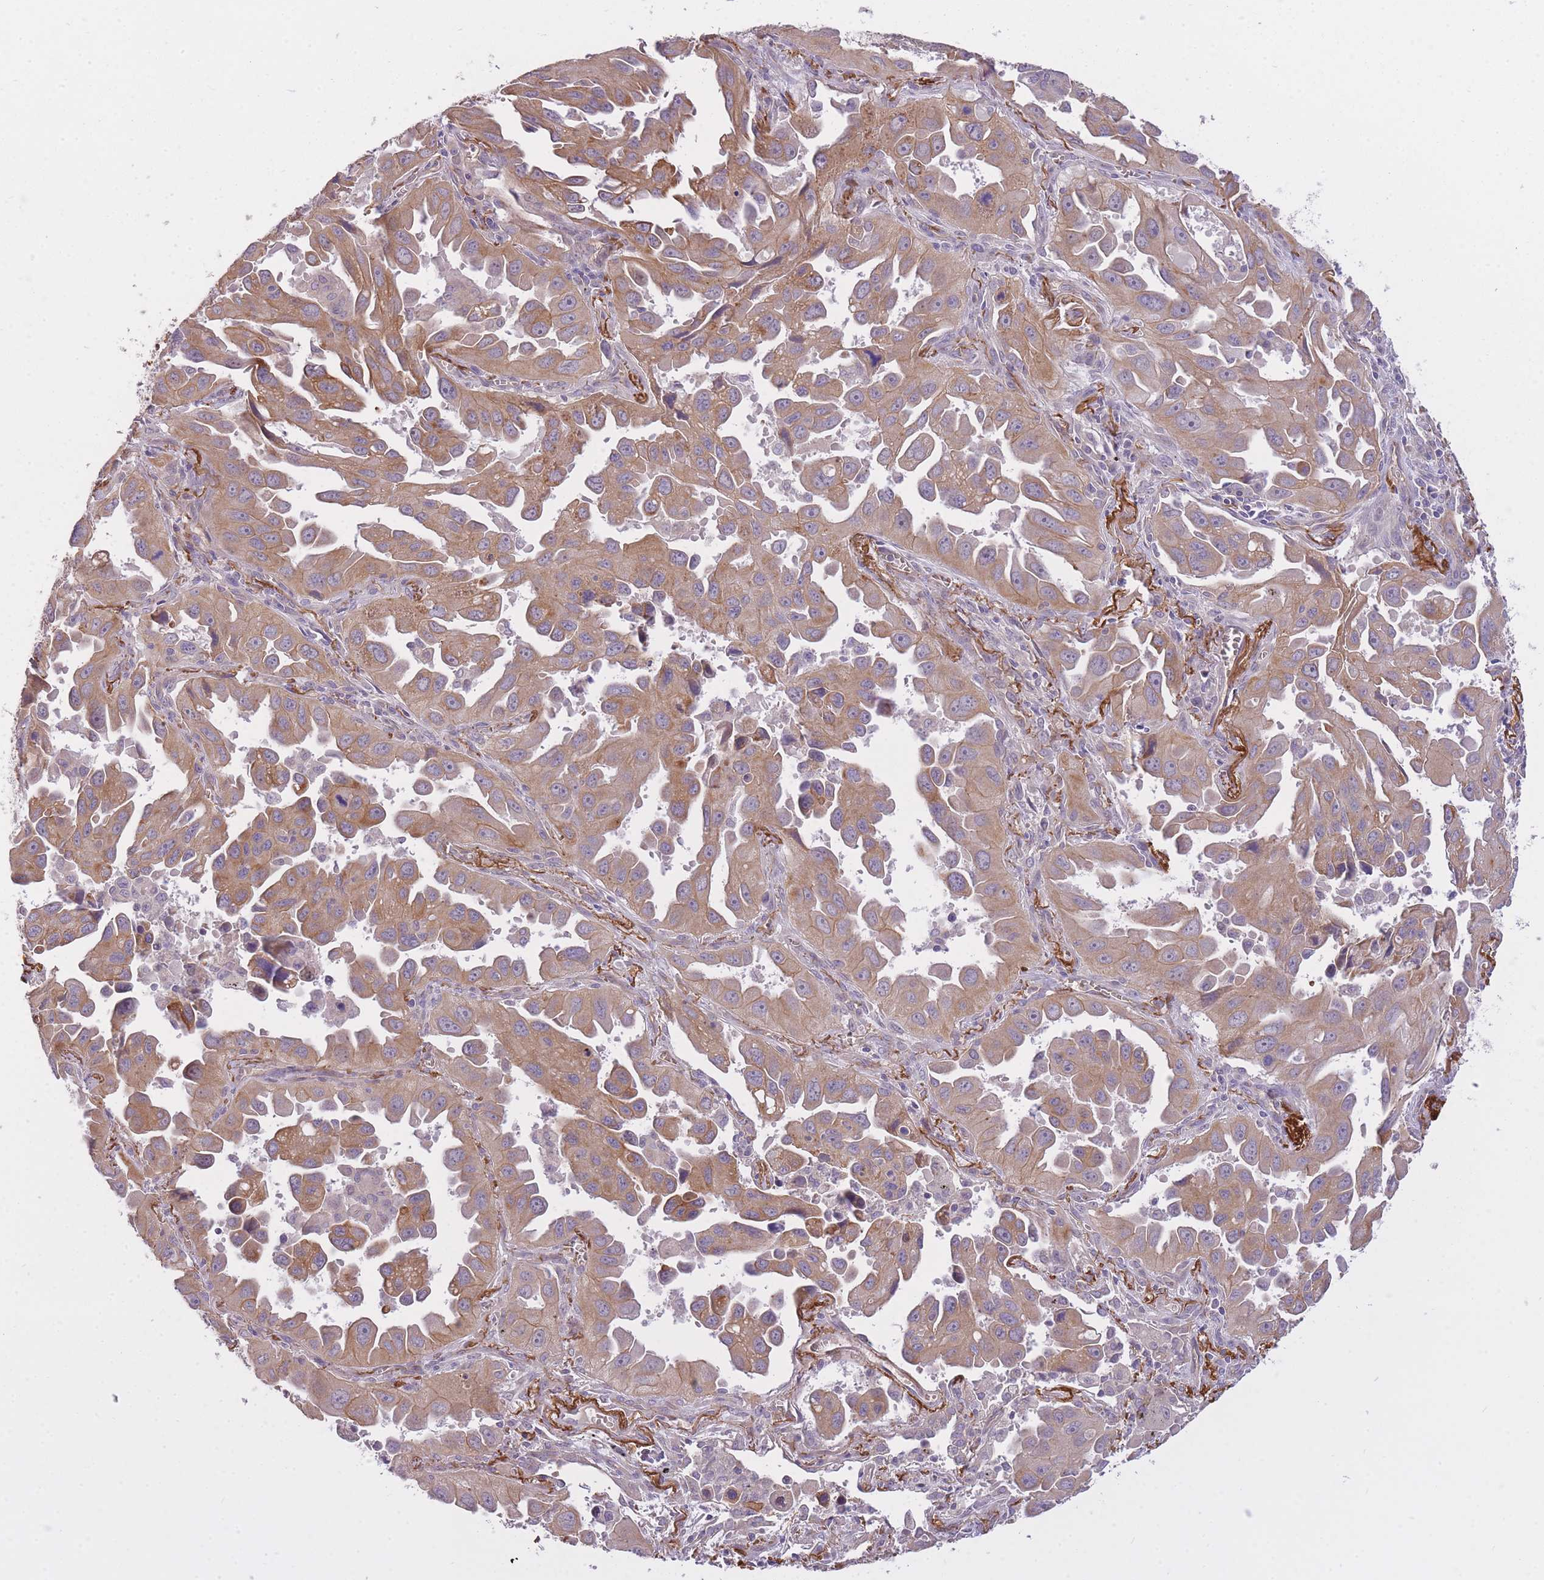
{"staining": {"intensity": "moderate", "quantity": "25%-75%", "location": "cytoplasmic/membranous"}, "tissue": "lung cancer", "cell_type": "Tumor cells", "image_type": "cancer", "snomed": [{"axis": "morphology", "description": "Adenocarcinoma, NOS"}, {"axis": "topography", "description": "Lung"}], "caption": "About 25%-75% of tumor cells in human lung cancer demonstrate moderate cytoplasmic/membranous protein staining as visualized by brown immunohistochemical staining.", "gene": "REV1", "patient": {"sex": "male", "age": 66}}